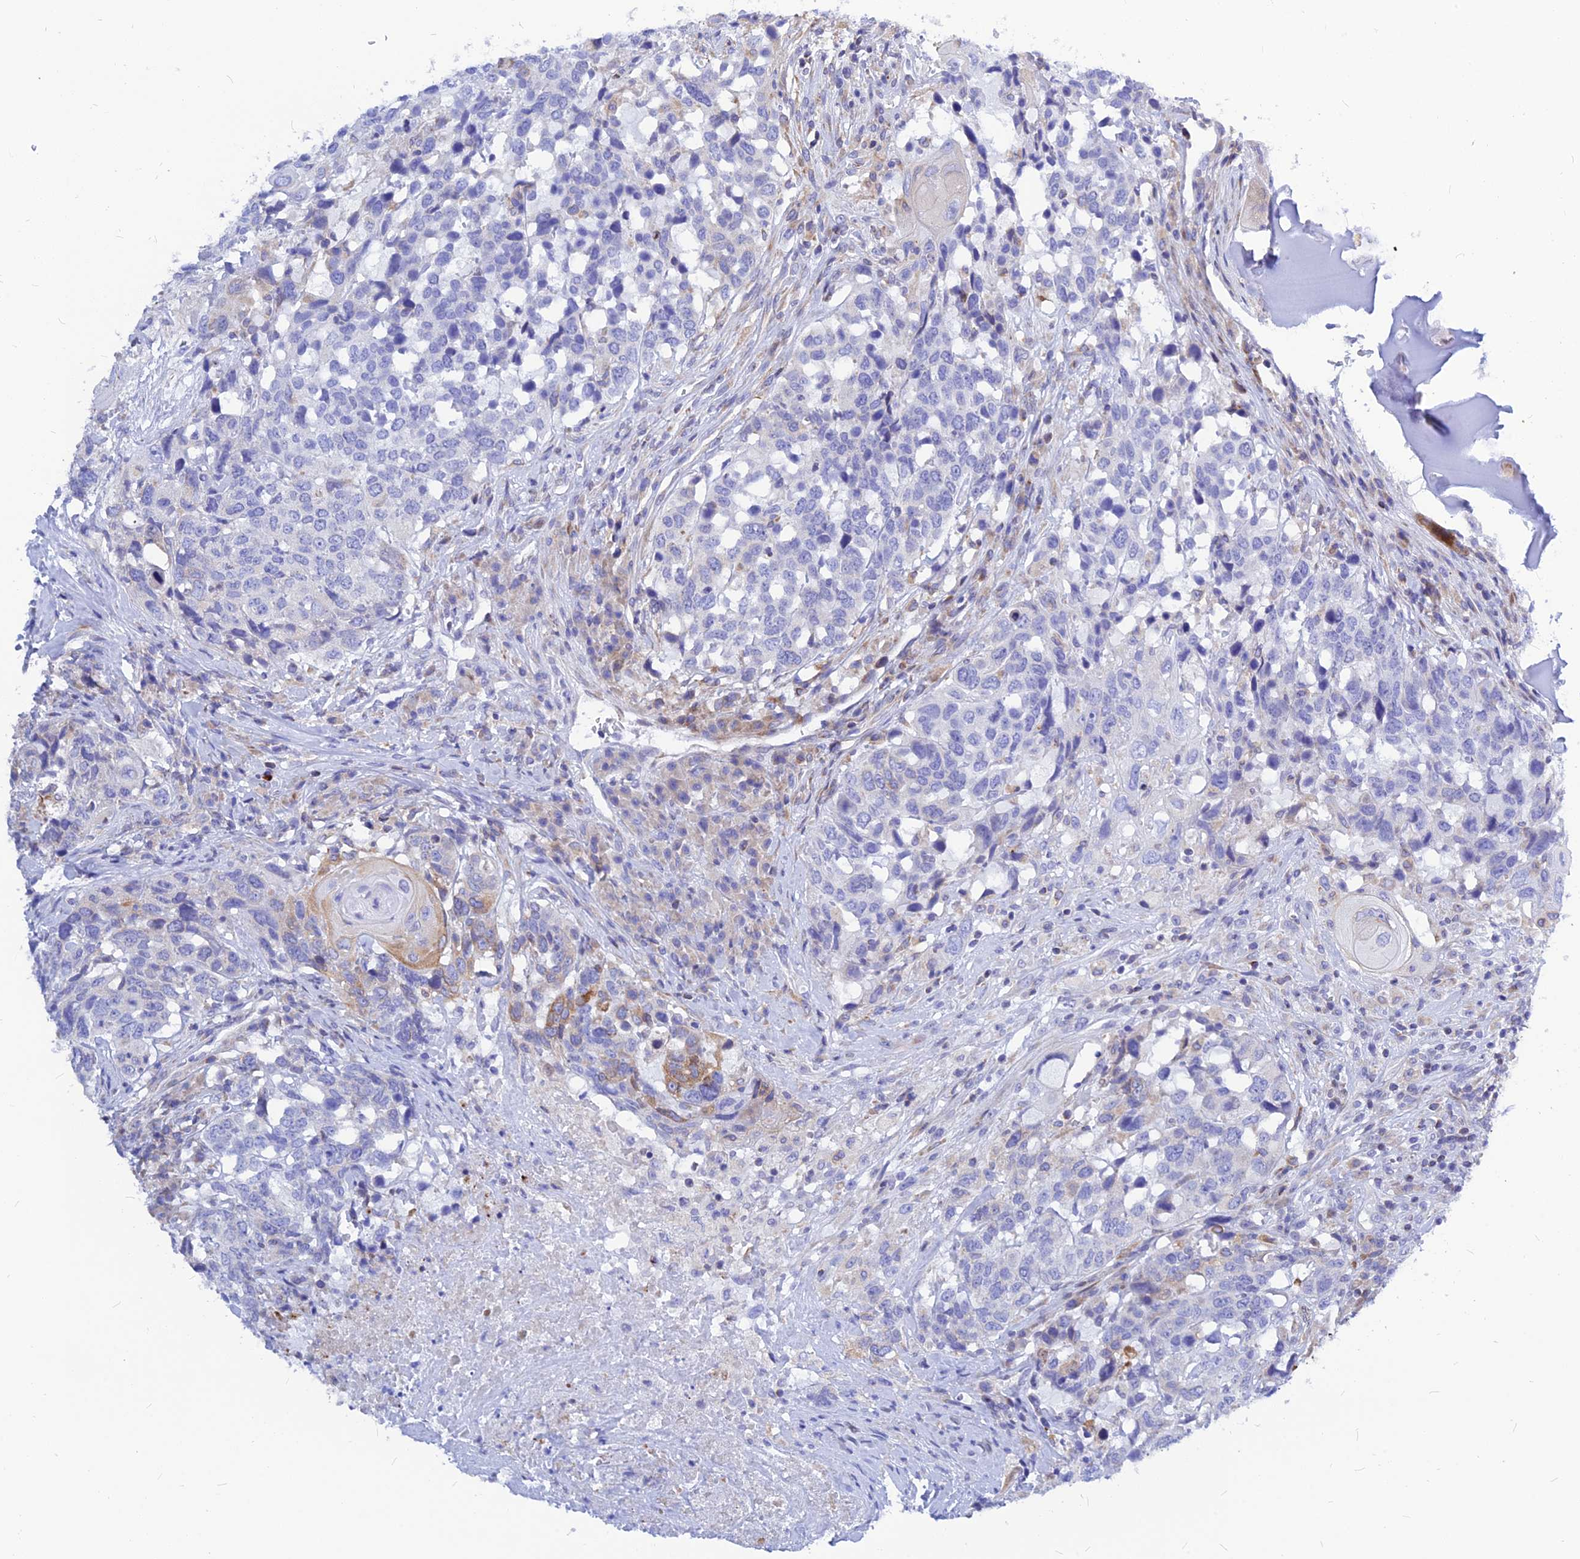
{"staining": {"intensity": "weak", "quantity": "<25%", "location": "cytoplasmic/membranous"}, "tissue": "head and neck cancer", "cell_type": "Tumor cells", "image_type": "cancer", "snomed": [{"axis": "morphology", "description": "Squamous cell carcinoma, NOS"}, {"axis": "topography", "description": "Head-Neck"}], "caption": "This is an immunohistochemistry (IHC) photomicrograph of human head and neck cancer. There is no expression in tumor cells.", "gene": "CNOT6", "patient": {"sex": "male", "age": 66}}